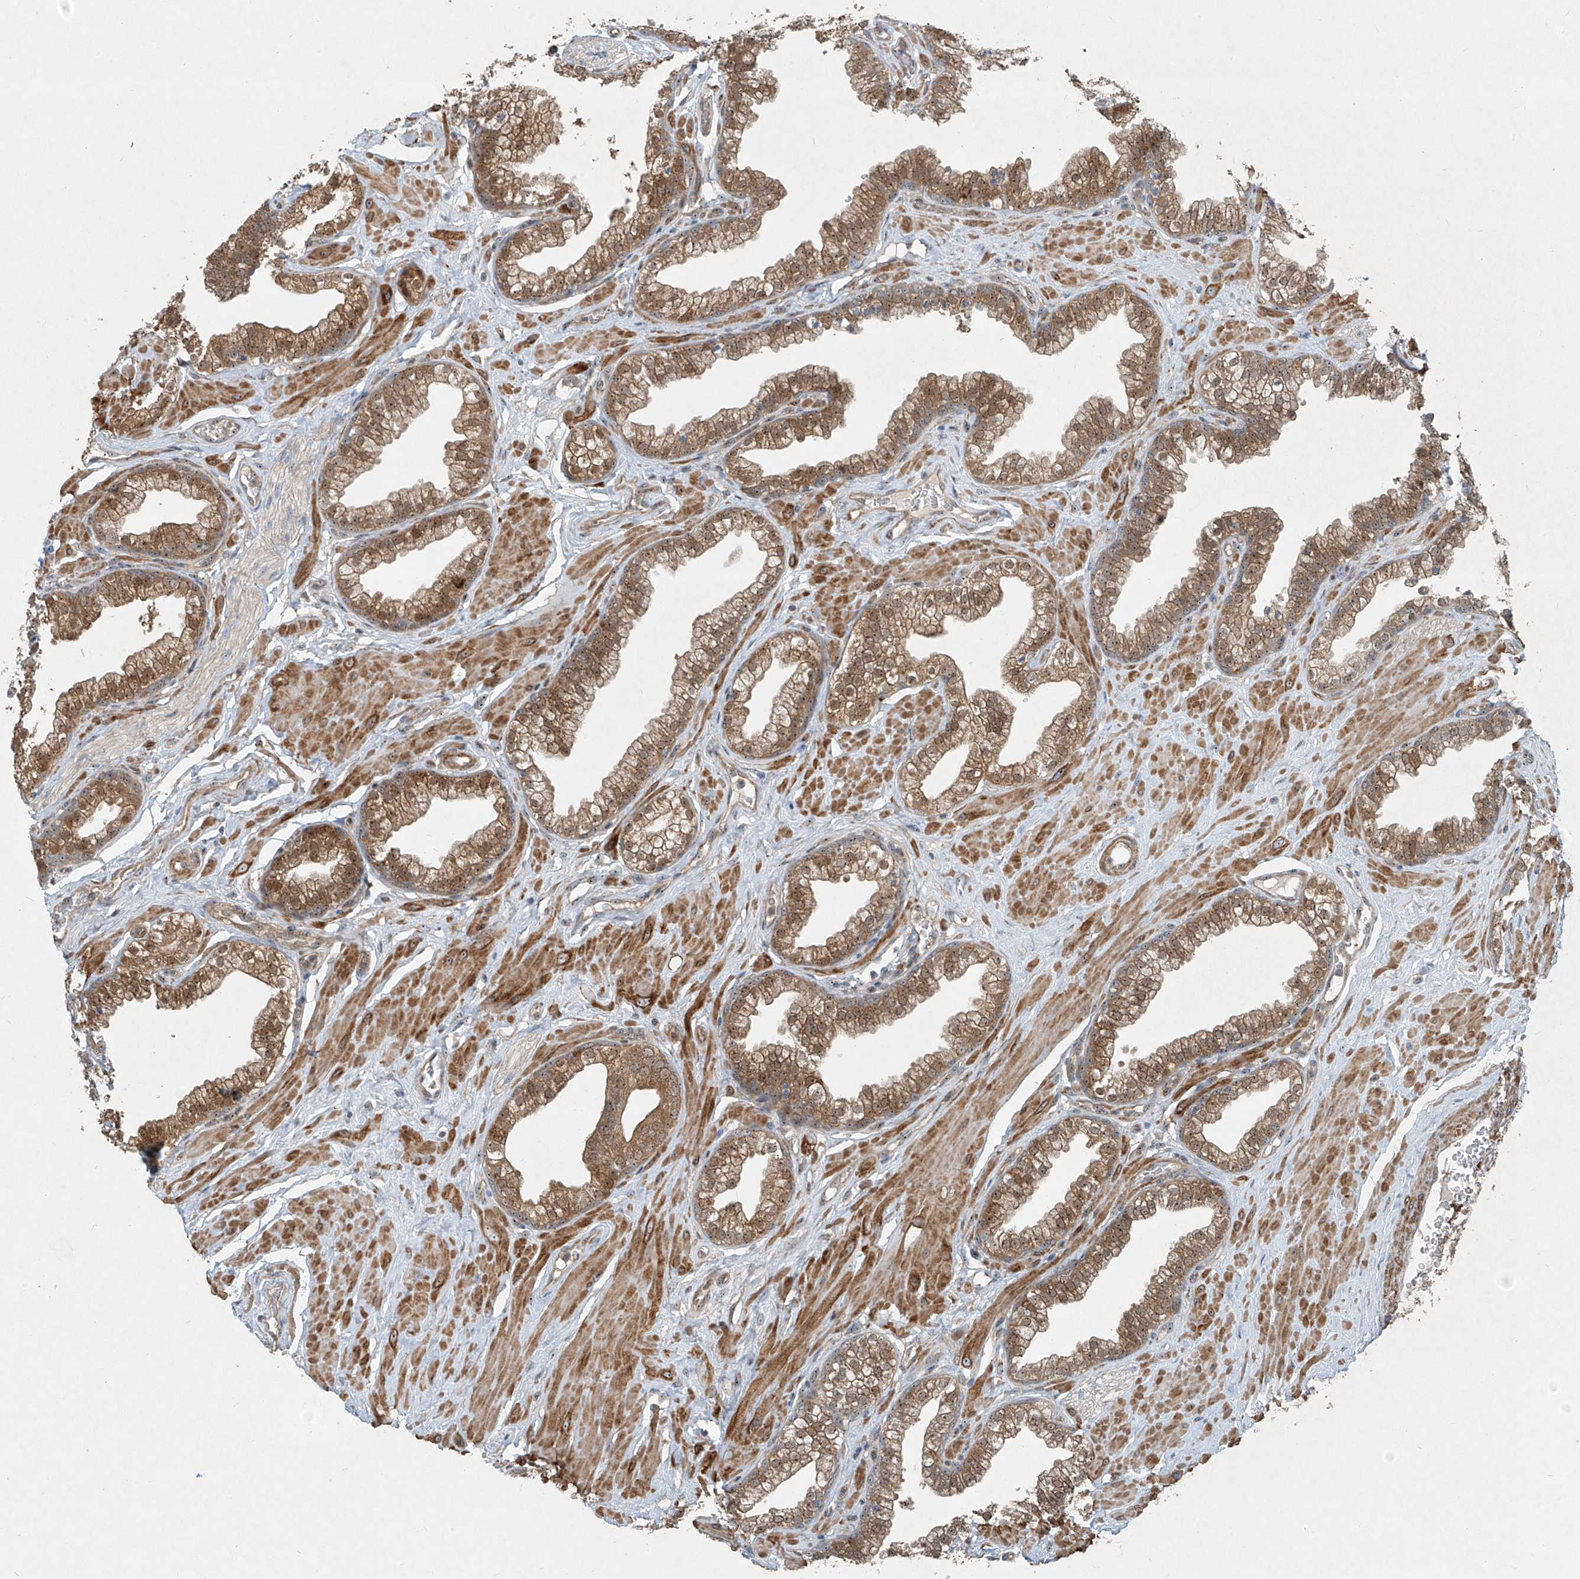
{"staining": {"intensity": "moderate", "quantity": "25%-75%", "location": "cytoplasmic/membranous,nuclear"}, "tissue": "prostate", "cell_type": "Glandular cells", "image_type": "normal", "snomed": [{"axis": "morphology", "description": "Normal tissue, NOS"}, {"axis": "morphology", "description": "Urothelial carcinoma, Low grade"}, {"axis": "topography", "description": "Urinary bladder"}, {"axis": "topography", "description": "Prostate"}], "caption": "This micrograph shows immunohistochemistry staining of normal human prostate, with medium moderate cytoplasmic/membranous,nuclear staining in approximately 25%-75% of glandular cells.", "gene": "PPCS", "patient": {"sex": "male", "age": 60}}